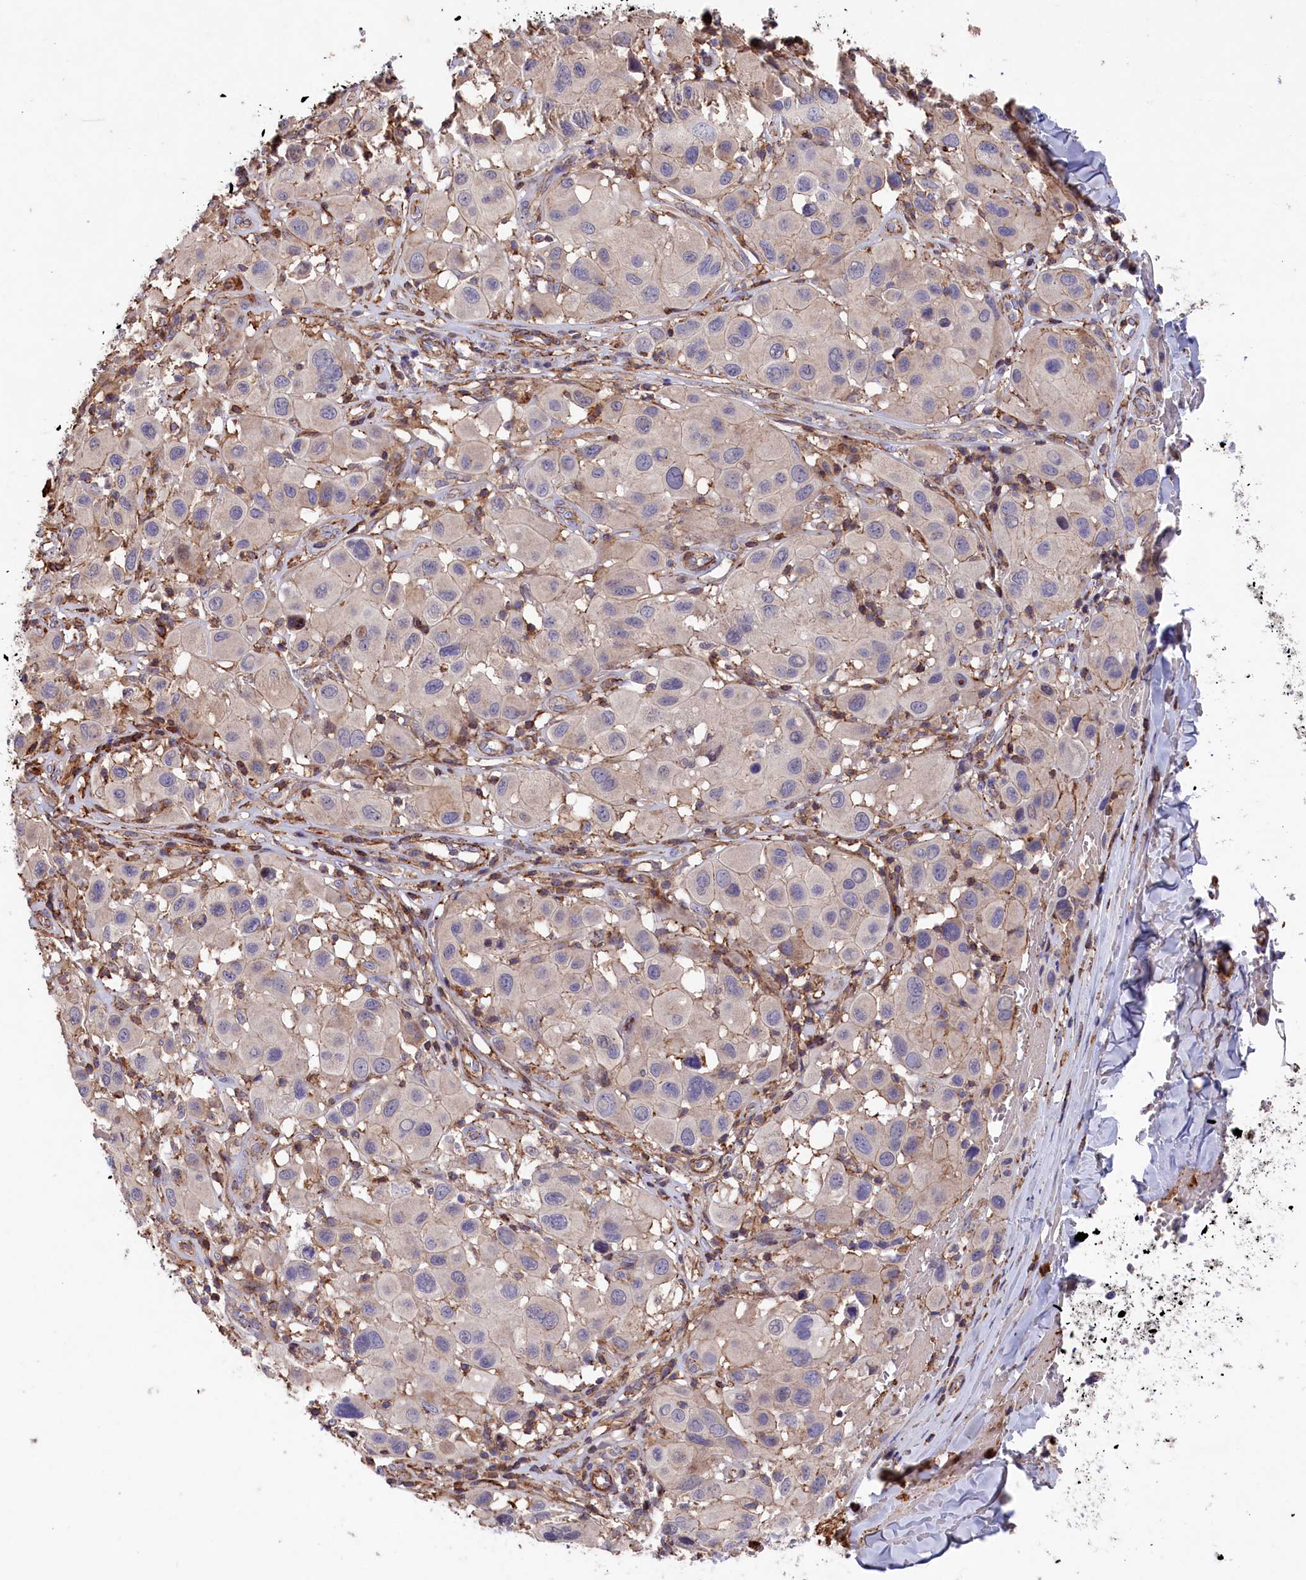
{"staining": {"intensity": "negative", "quantity": "none", "location": "none"}, "tissue": "melanoma", "cell_type": "Tumor cells", "image_type": "cancer", "snomed": [{"axis": "morphology", "description": "Malignant melanoma, Metastatic site"}, {"axis": "topography", "description": "Skin"}], "caption": "Tumor cells show no significant expression in melanoma.", "gene": "RAPSN", "patient": {"sex": "male", "age": 41}}